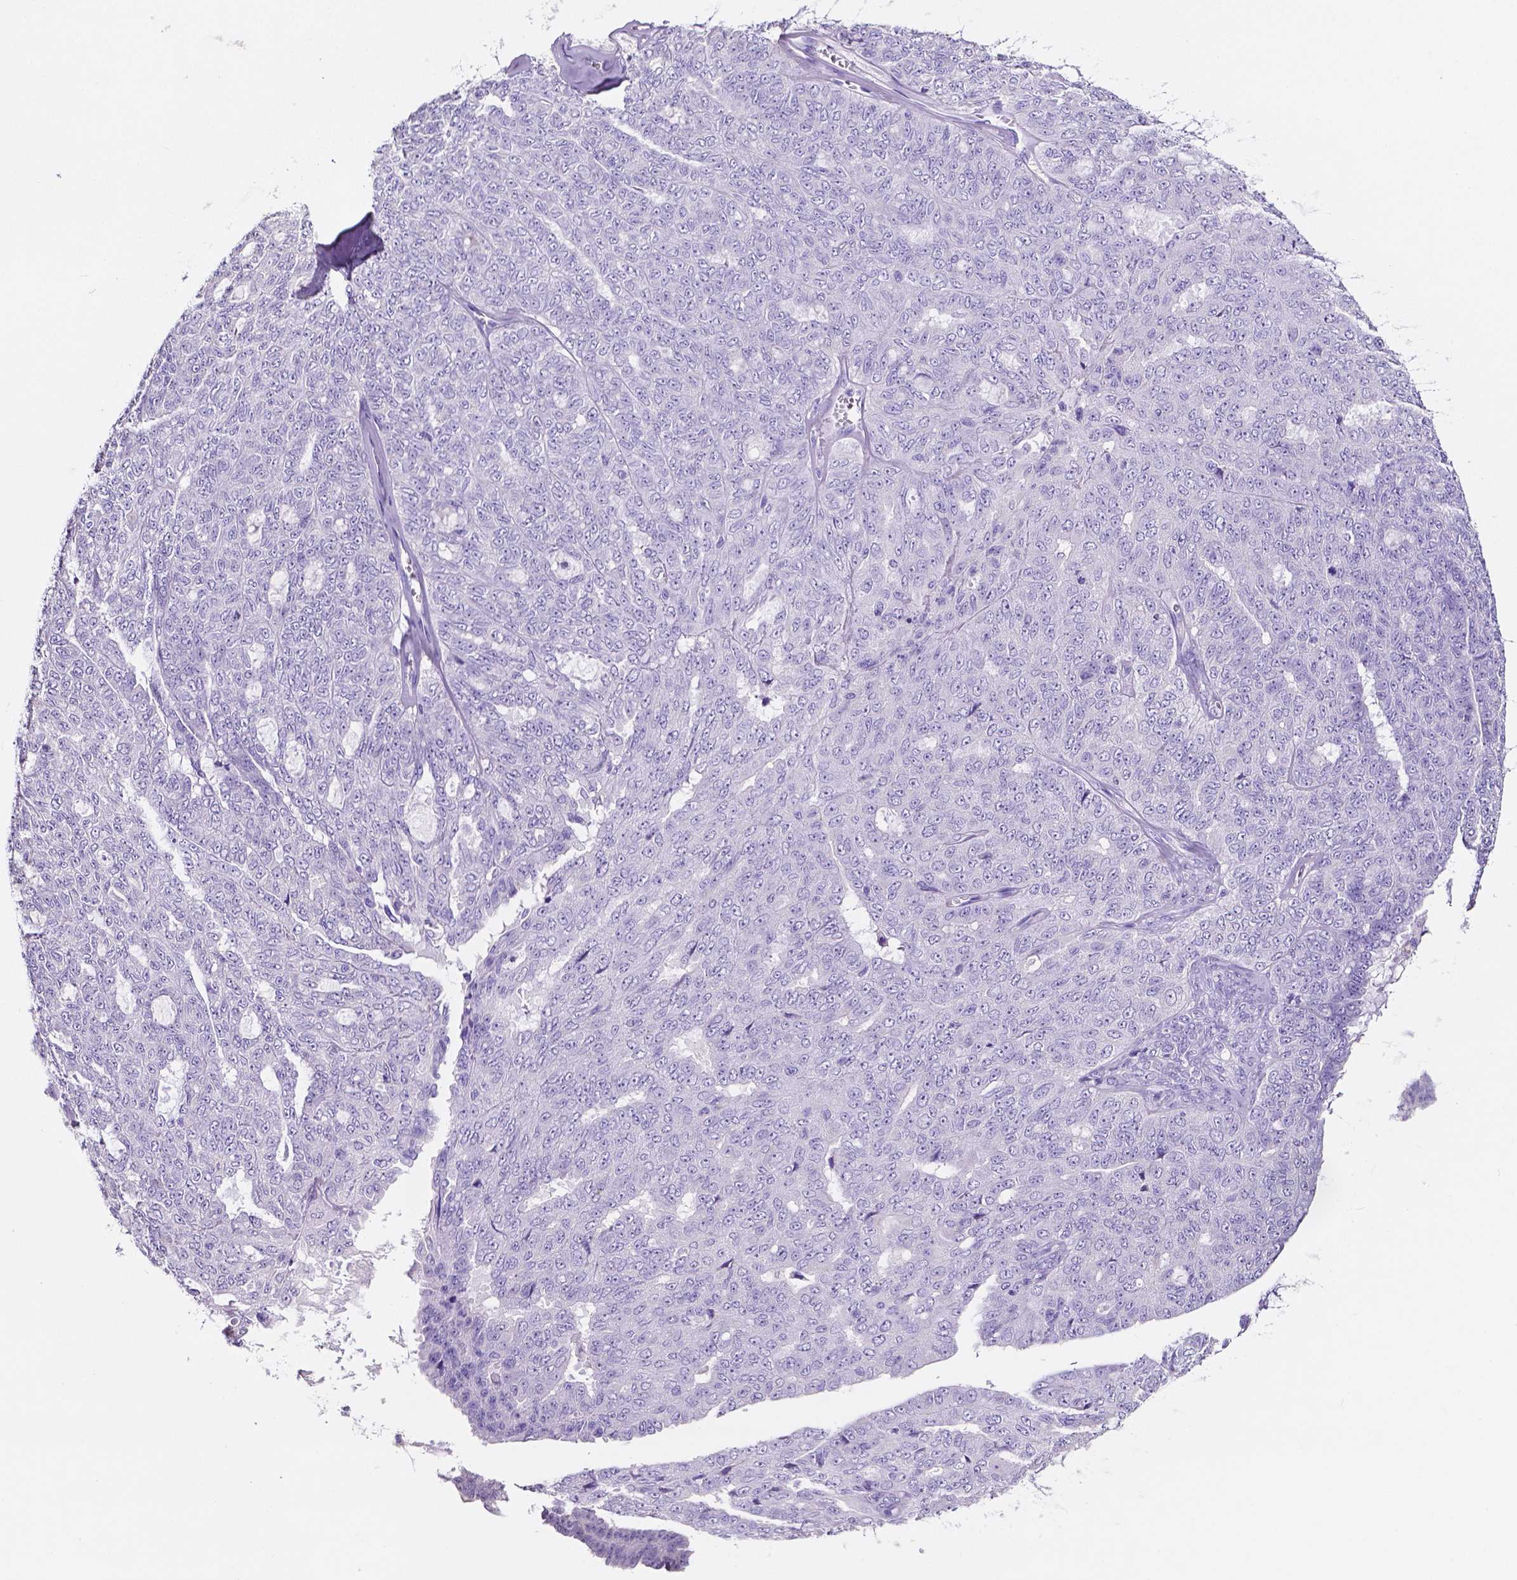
{"staining": {"intensity": "negative", "quantity": "none", "location": "none"}, "tissue": "ovarian cancer", "cell_type": "Tumor cells", "image_type": "cancer", "snomed": [{"axis": "morphology", "description": "Cystadenocarcinoma, serous, NOS"}, {"axis": "topography", "description": "Ovary"}], "caption": "A high-resolution histopathology image shows immunohistochemistry (IHC) staining of ovarian cancer, which demonstrates no significant expression in tumor cells.", "gene": "SLC22A2", "patient": {"sex": "female", "age": 71}}